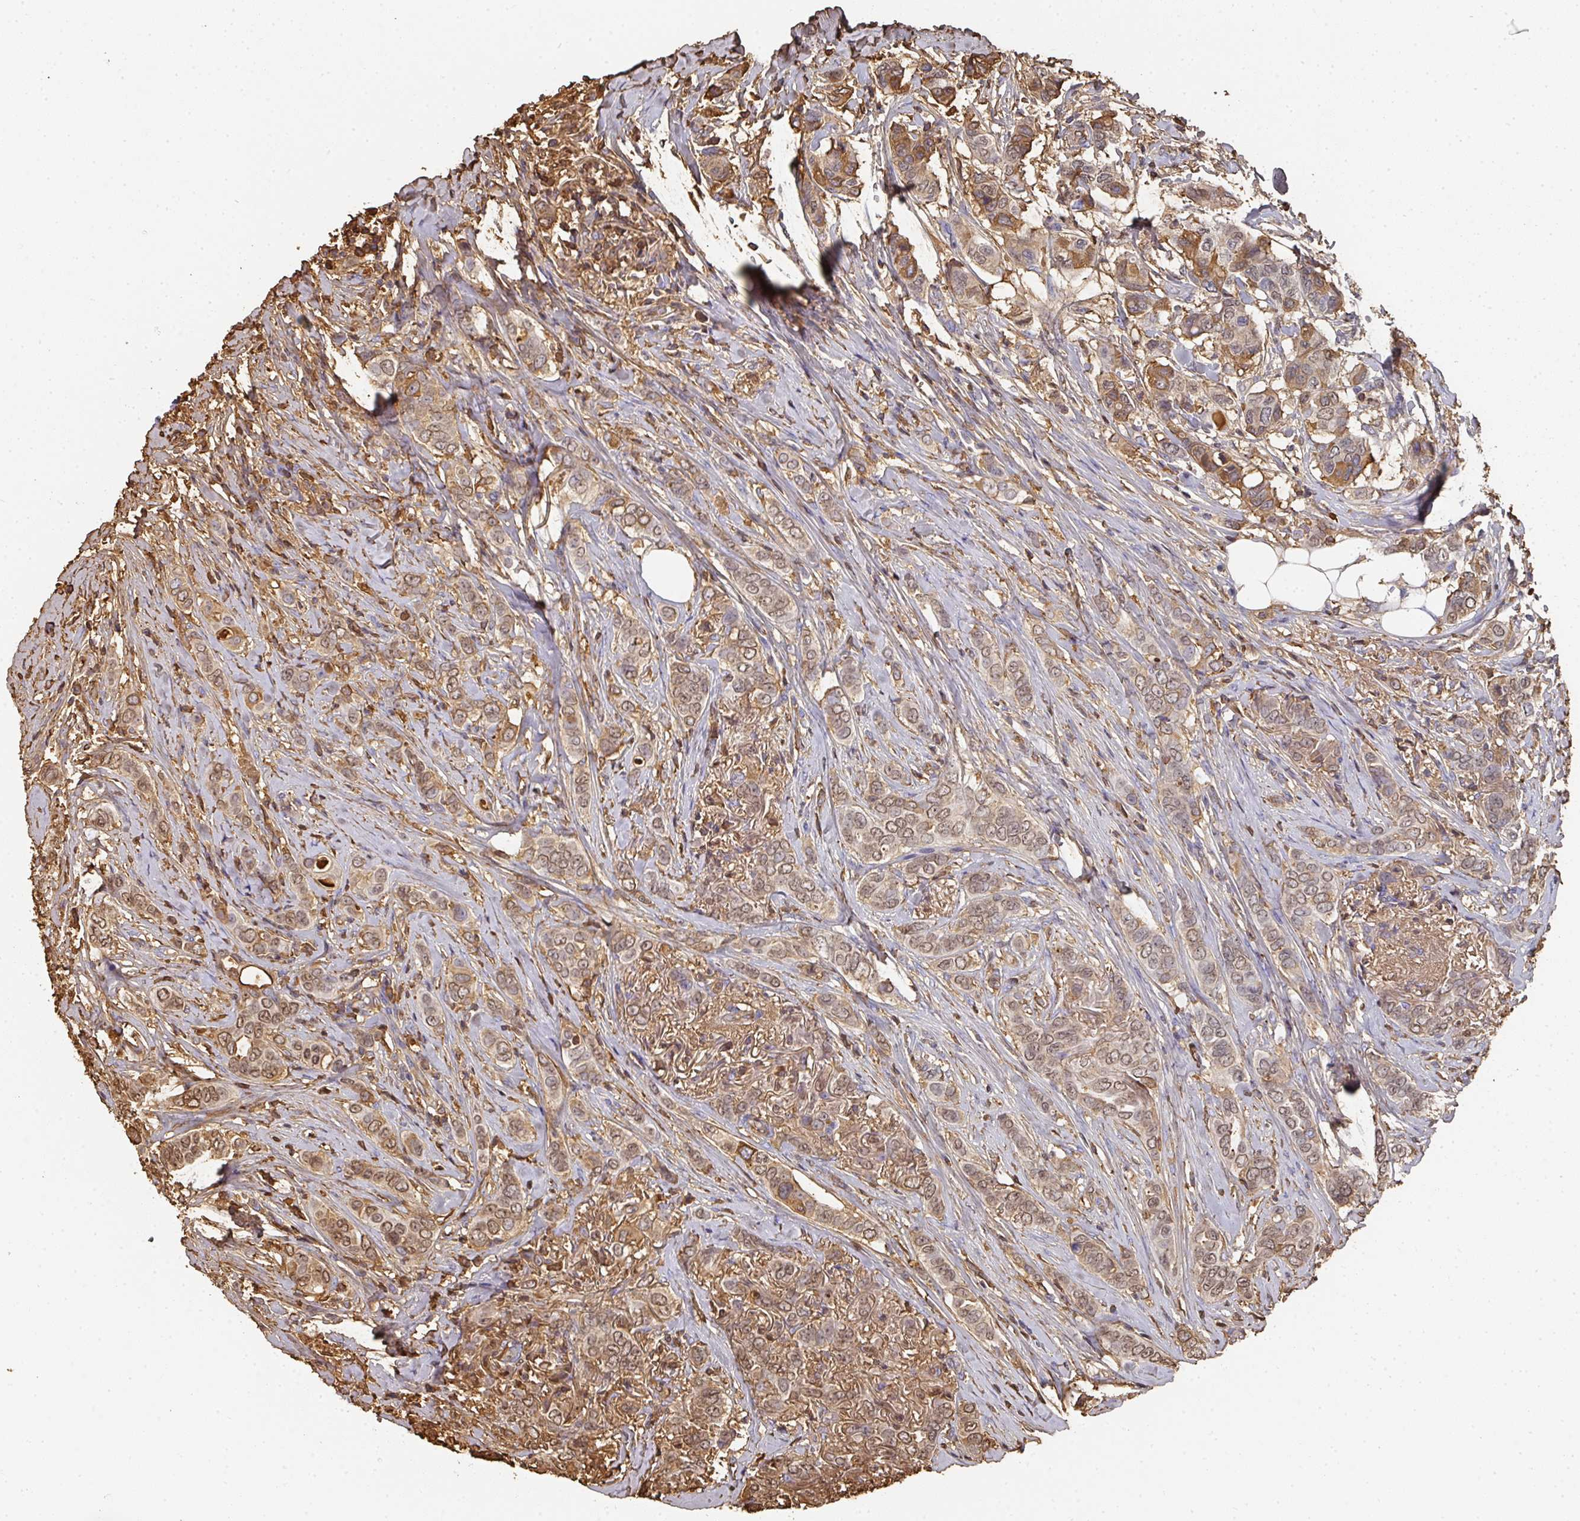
{"staining": {"intensity": "moderate", "quantity": ">75%", "location": "cytoplasmic/membranous,nuclear"}, "tissue": "breast cancer", "cell_type": "Tumor cells", "image_type": "cancer", "snomed": [{"axis": "morphology", "description": "Lobular carcinoma"}, {"axis": "topography", "description": "Breast"}], "caption": "Protein expression analysis of human breast cancer reveals moderate cytoplasmic/membranous and nuclear staining in about >75% of tumor cells. (Brightfield microscopy of DAB IHC at high magnification).", "gene": "ALB", "patient": {"sex": "female", "age": 51}}